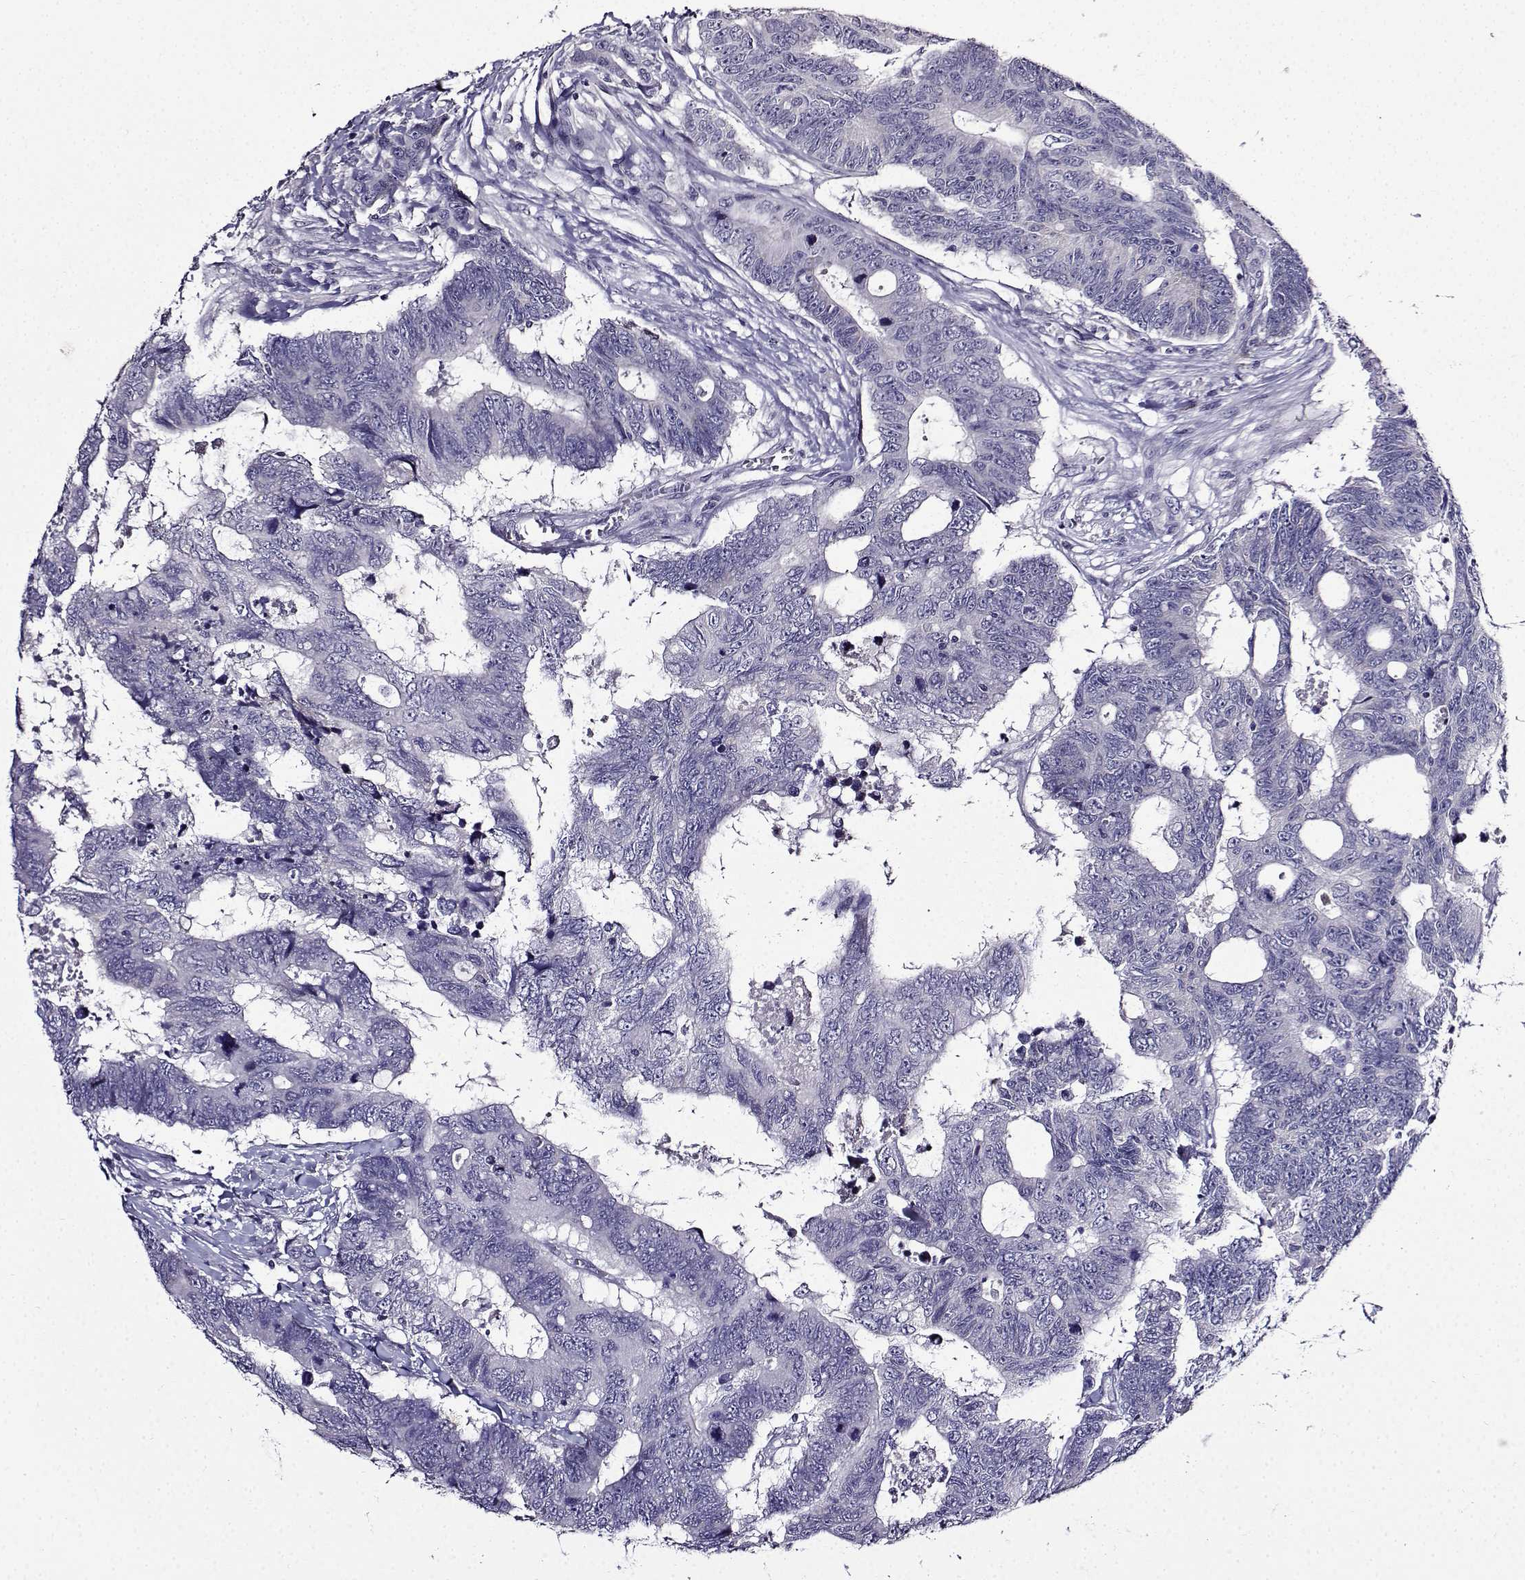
{"staining": {"intensity": "negative", "quantity": "none", "location": "none"}, "tissue": "colorectal cancer", "cell_type": "Tumor cells", "image_type": "cancer", "snomed": [{"axis": "morphology", "description": "Adenocarcinoma, NOS"}, {"axis": "topography", "description": "Colon"}], "caption": "This is a image of immunohistochemistry staining of colorectal adenocarcinoma, which shows no staining in tumor cells.", "gene": "TMEM266", "patient": {"sex": "female", "age": 77}}